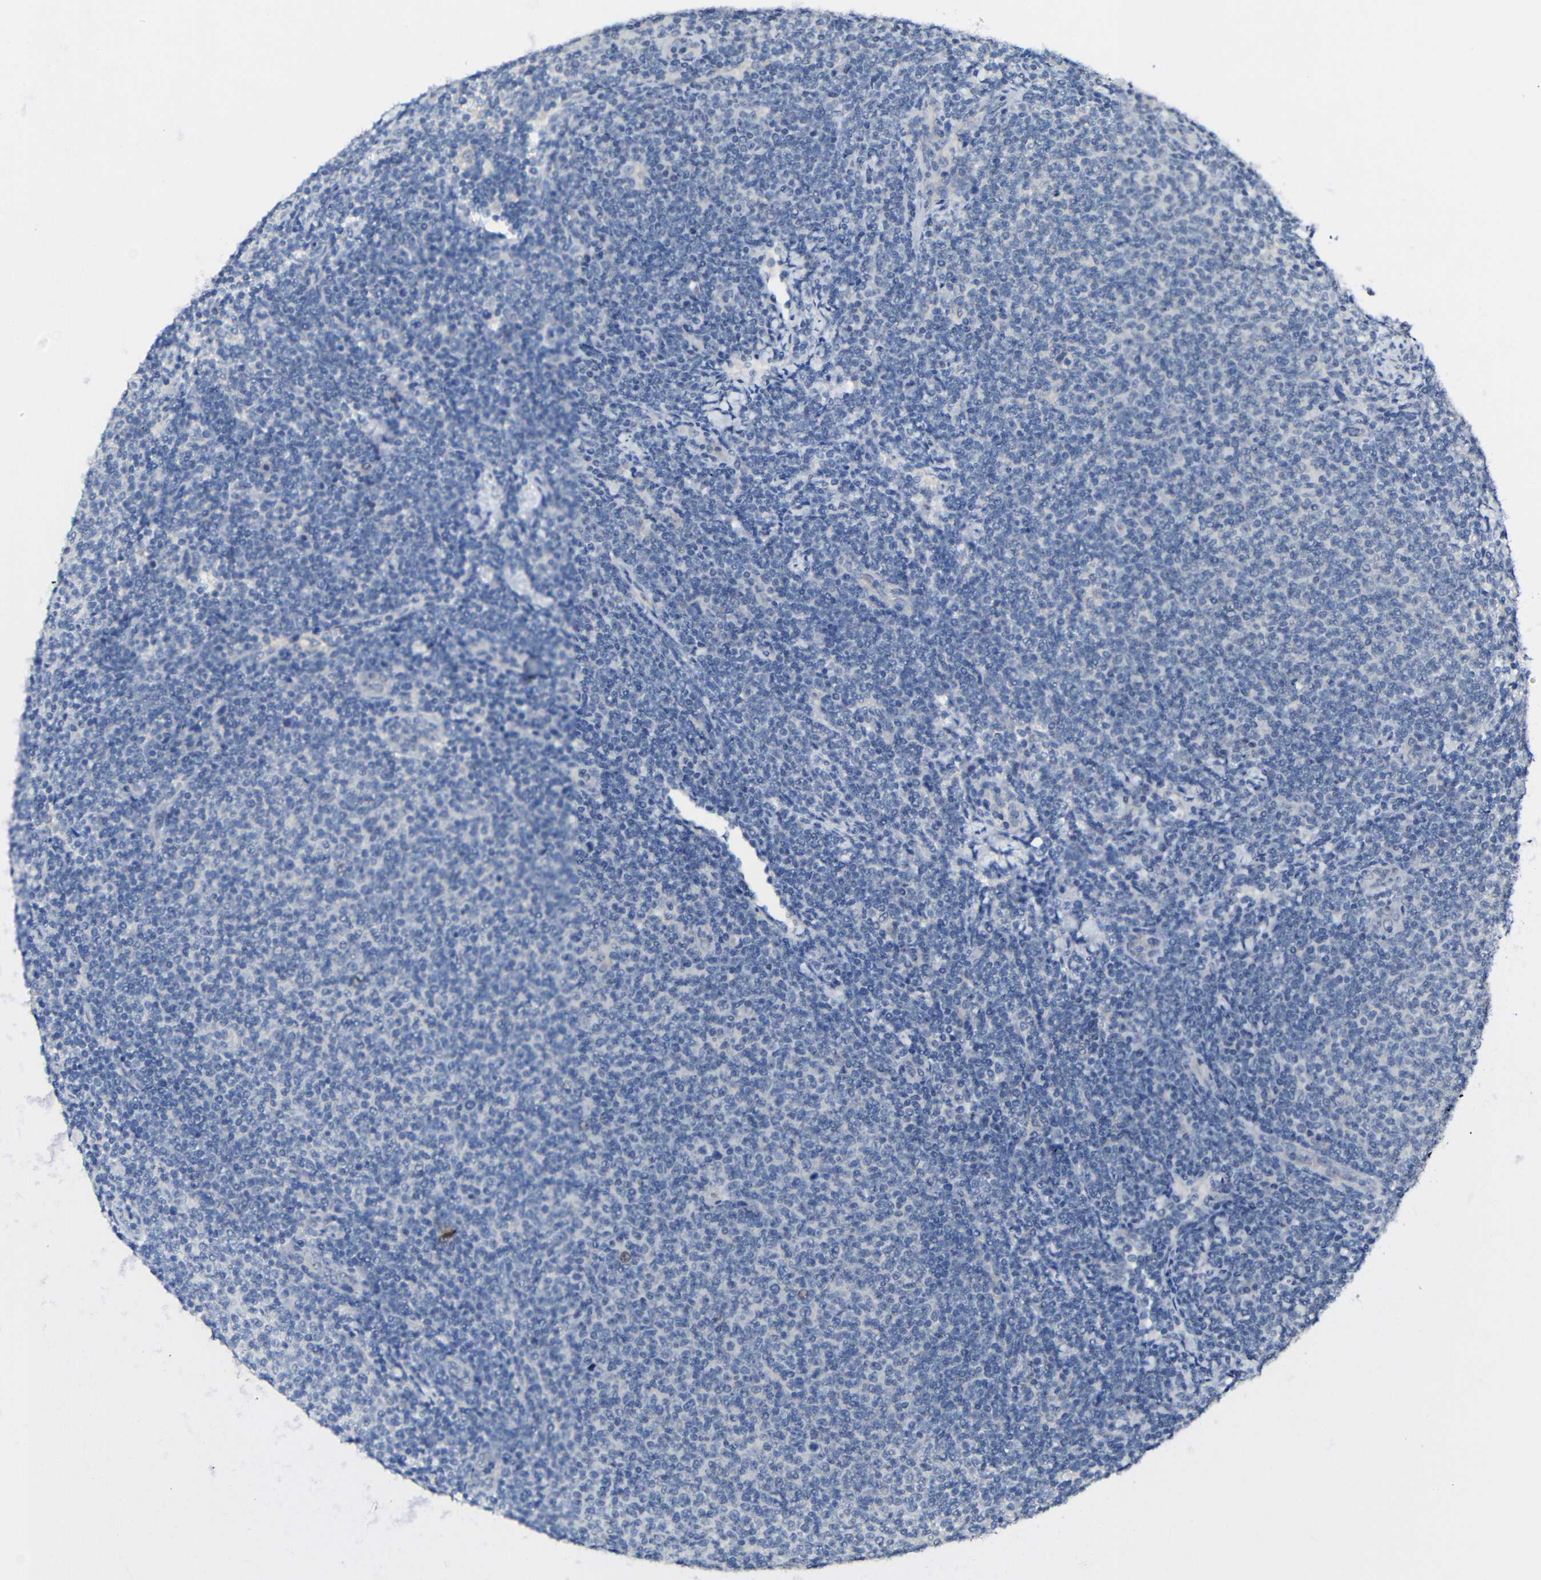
{"staining": {"intensity": "negative", "quantity": "none", "location": "none"}, "tissue": "lymphoma", "cell_type": "Tumor cells", "image_type": "cancer", "snomed": [{"axis": "morphology", "description": "Malignant lymphoma, non-Hodgkin's type, Low grade"}, {"axis": "topography", "description": "Lymph node"}], "caption": "Tumor cells are negative for brown protein staining in lymphoma. (IHC, brightfield microscopy, high magnification).", "gene": "HNF1A", "patient": {"sex": "male", "age": 66}}